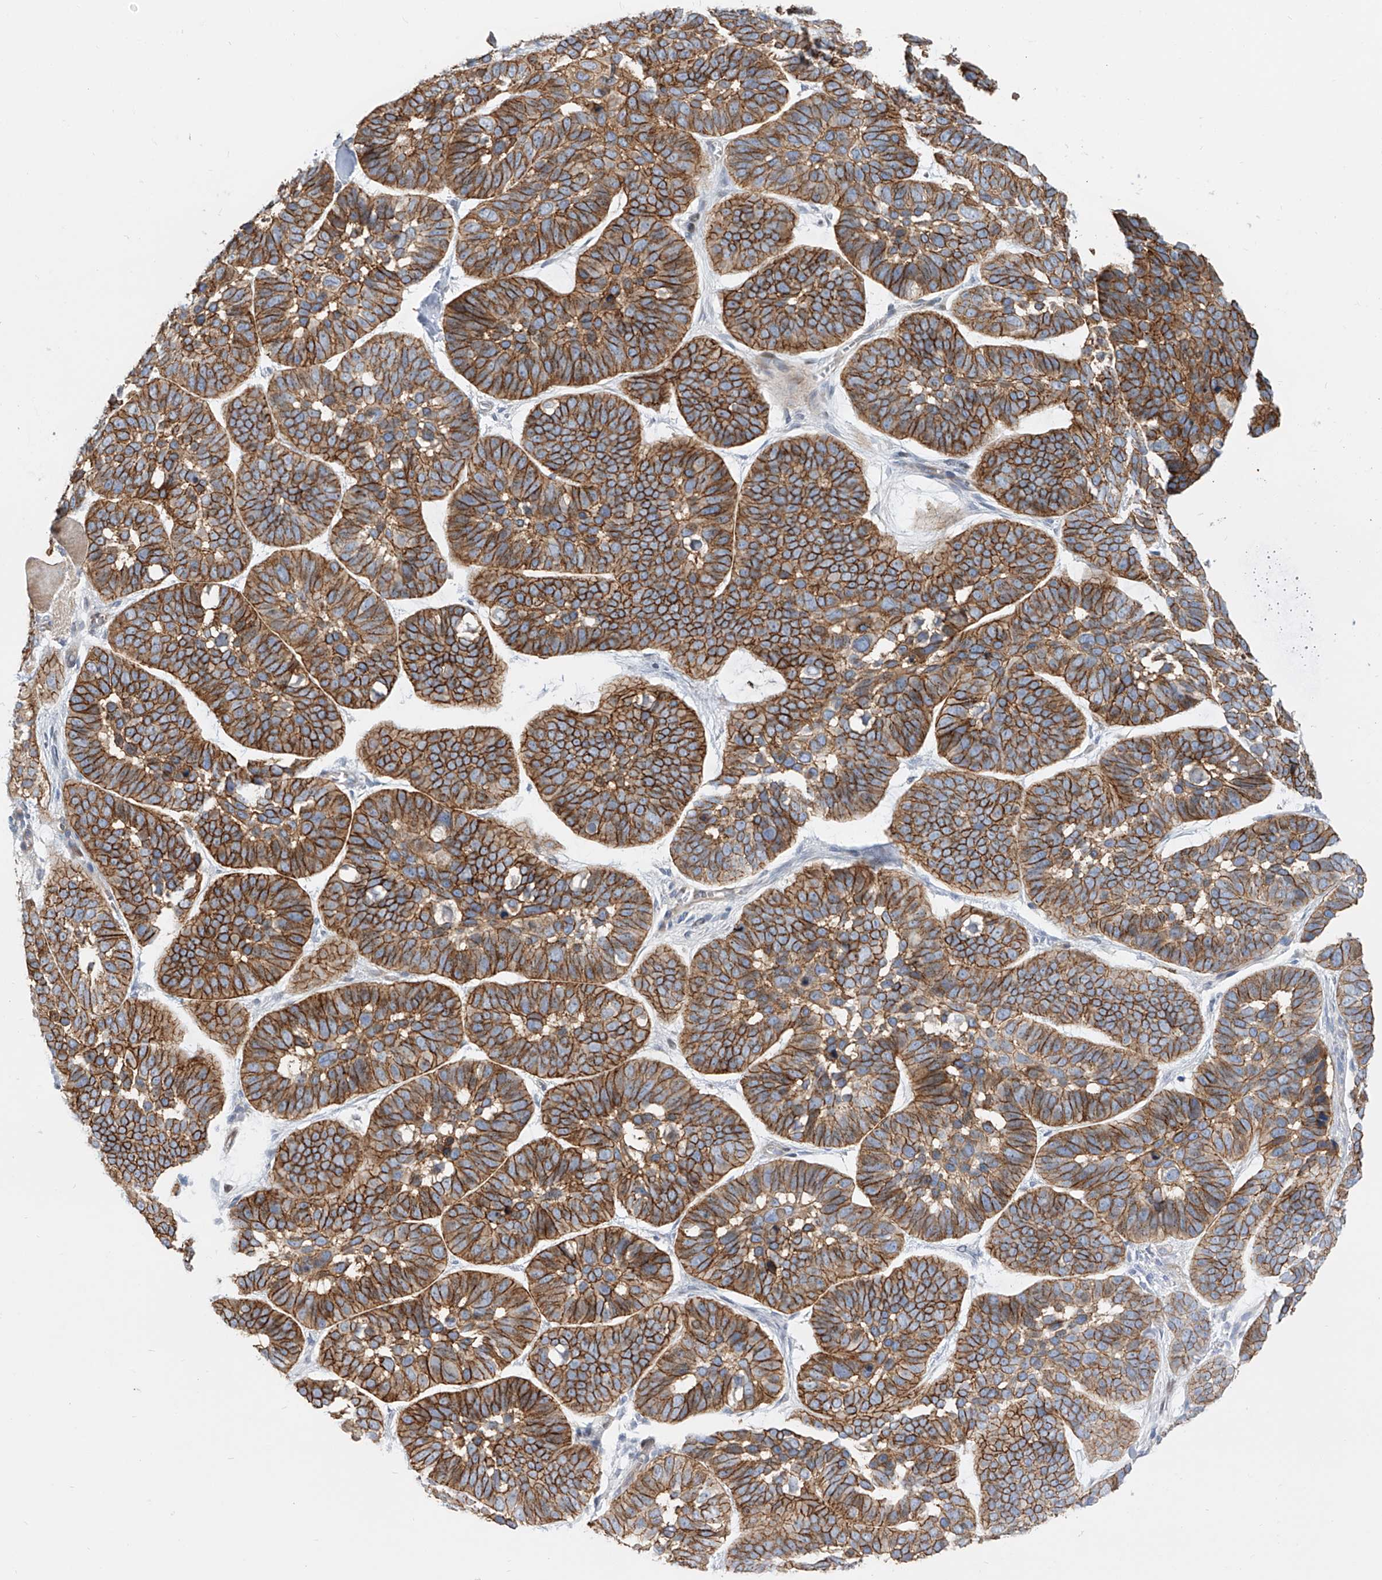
{"staining": {"intensity": "strong", "quantity": ">75%", "location": "cytoplasmic/membranous"}, "tissue": "skin cancer", "cell_type": "Tumor cells", "image_type": "cancer", "snomed": [{"axis": "morphology", "description": "Basal cell carcinoma"}, {"axis": "topography", "description": "Skin"}], "caption": "Immunohistochemistry (IHC) photomicrograph of neoplastic tissue: skin cancer stained using immunohistochemistry displays high levels of strong protein expression localized specifically in the cytoplasmic/membranous of tumor cells, appearing as a cytoplasmic/membranous brown color.", "gene": "LRRC1", "patient": {"sex": "male", "age": 62}}